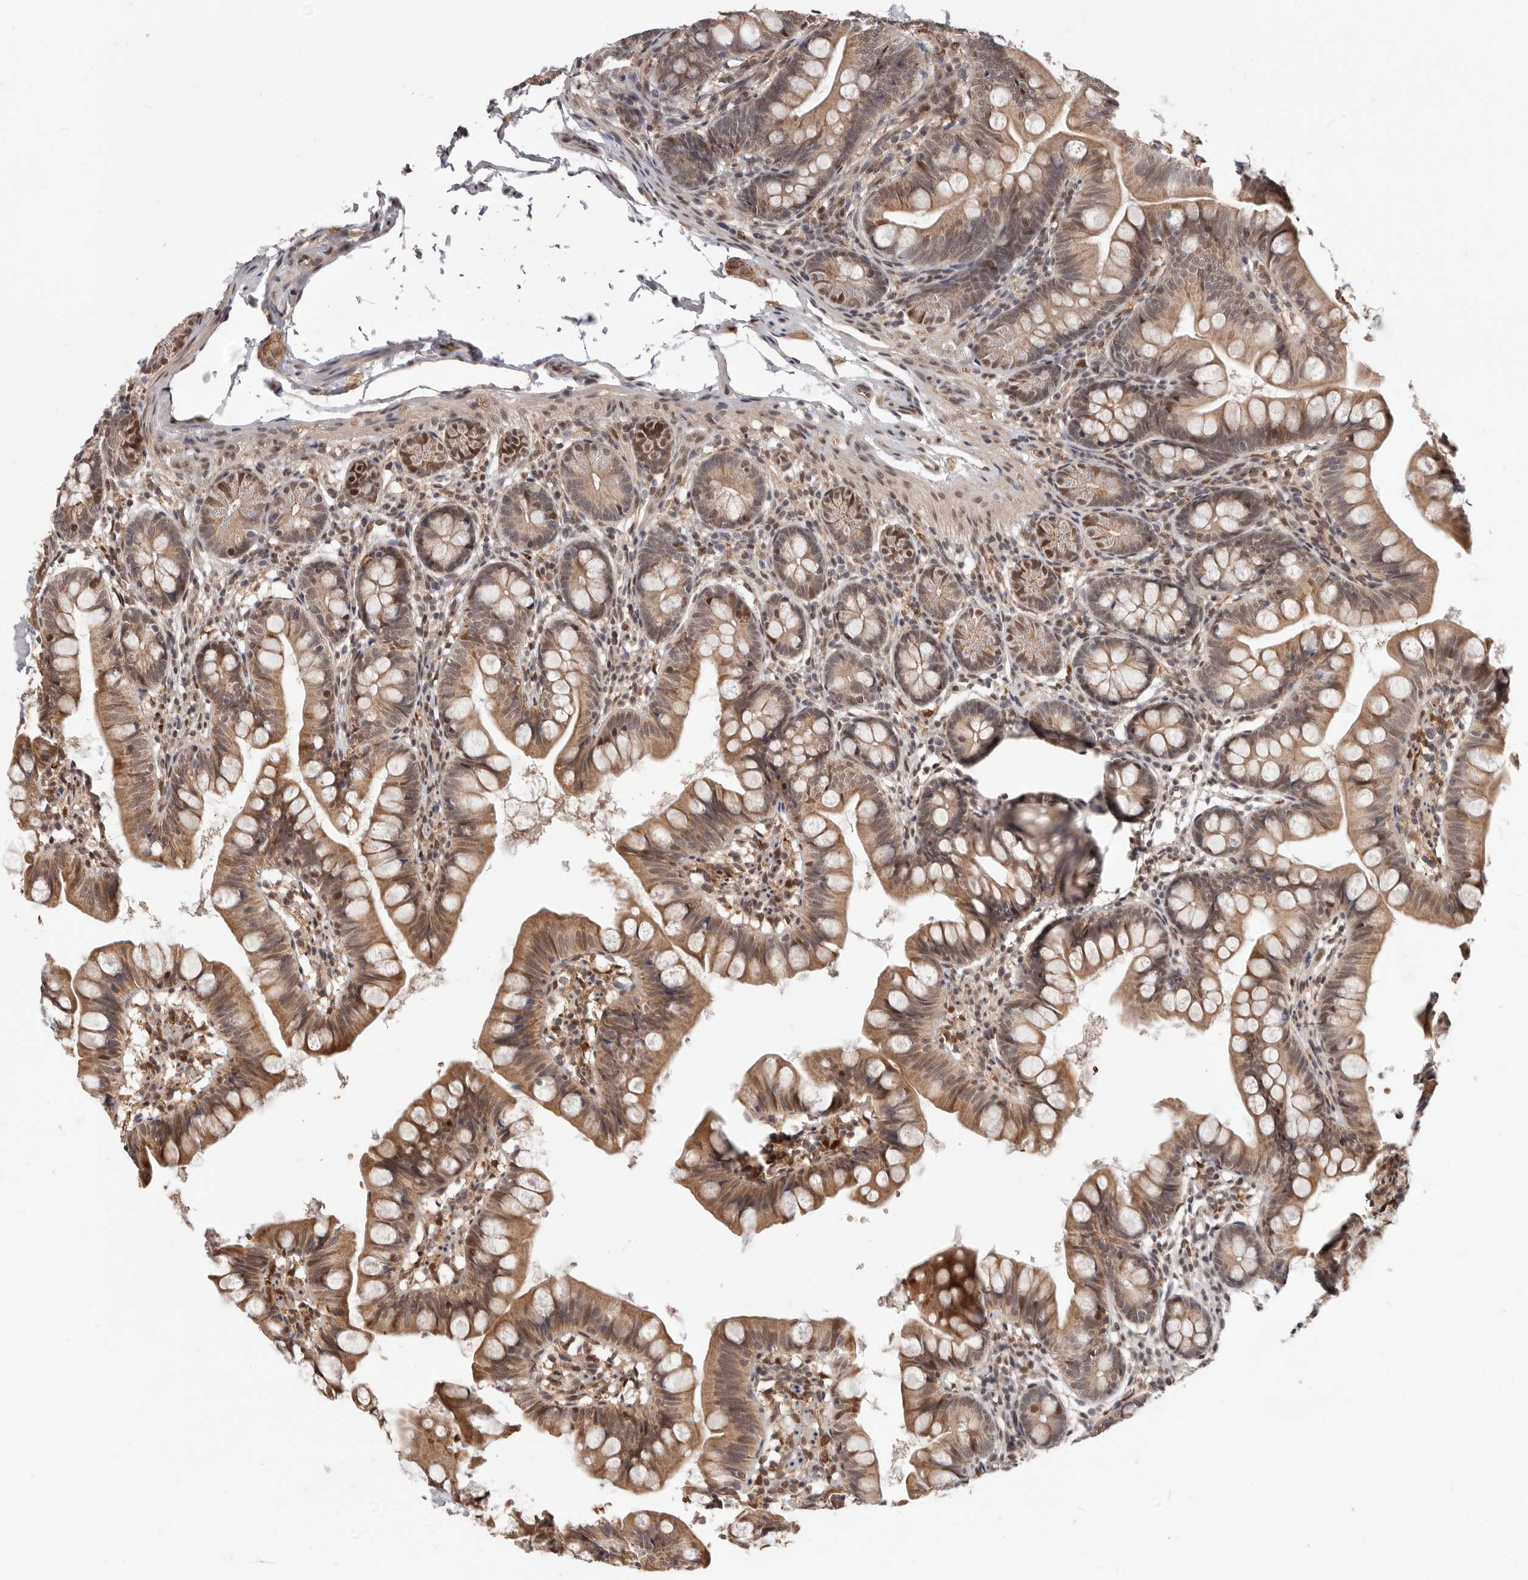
{"staining": {"intensity": "moderate", "quantity": ">75%", "location": "cytoplasmic/membranous,nuclear"}, "tissue": "small intestine", "cell_type": "Glandular cells", "image_type": "normal", "snomed": [{"axis": "morphology", "description": "Normal tissue, NOS"}, {"axis": "topography", "description": "Small intestine"}], "caption": "Brown immunohistochemical staining in benign small intestine shows moderate cytoplasmic/membranous,nuclear expression in approximately >75% of glandular cells. (Stains: DAB in brown, nuclei in blue, Microscopy: brightfield microscopy at high magnification).", "gene": "NCOA3", "patient": {"sex": "male", "age": 7}}